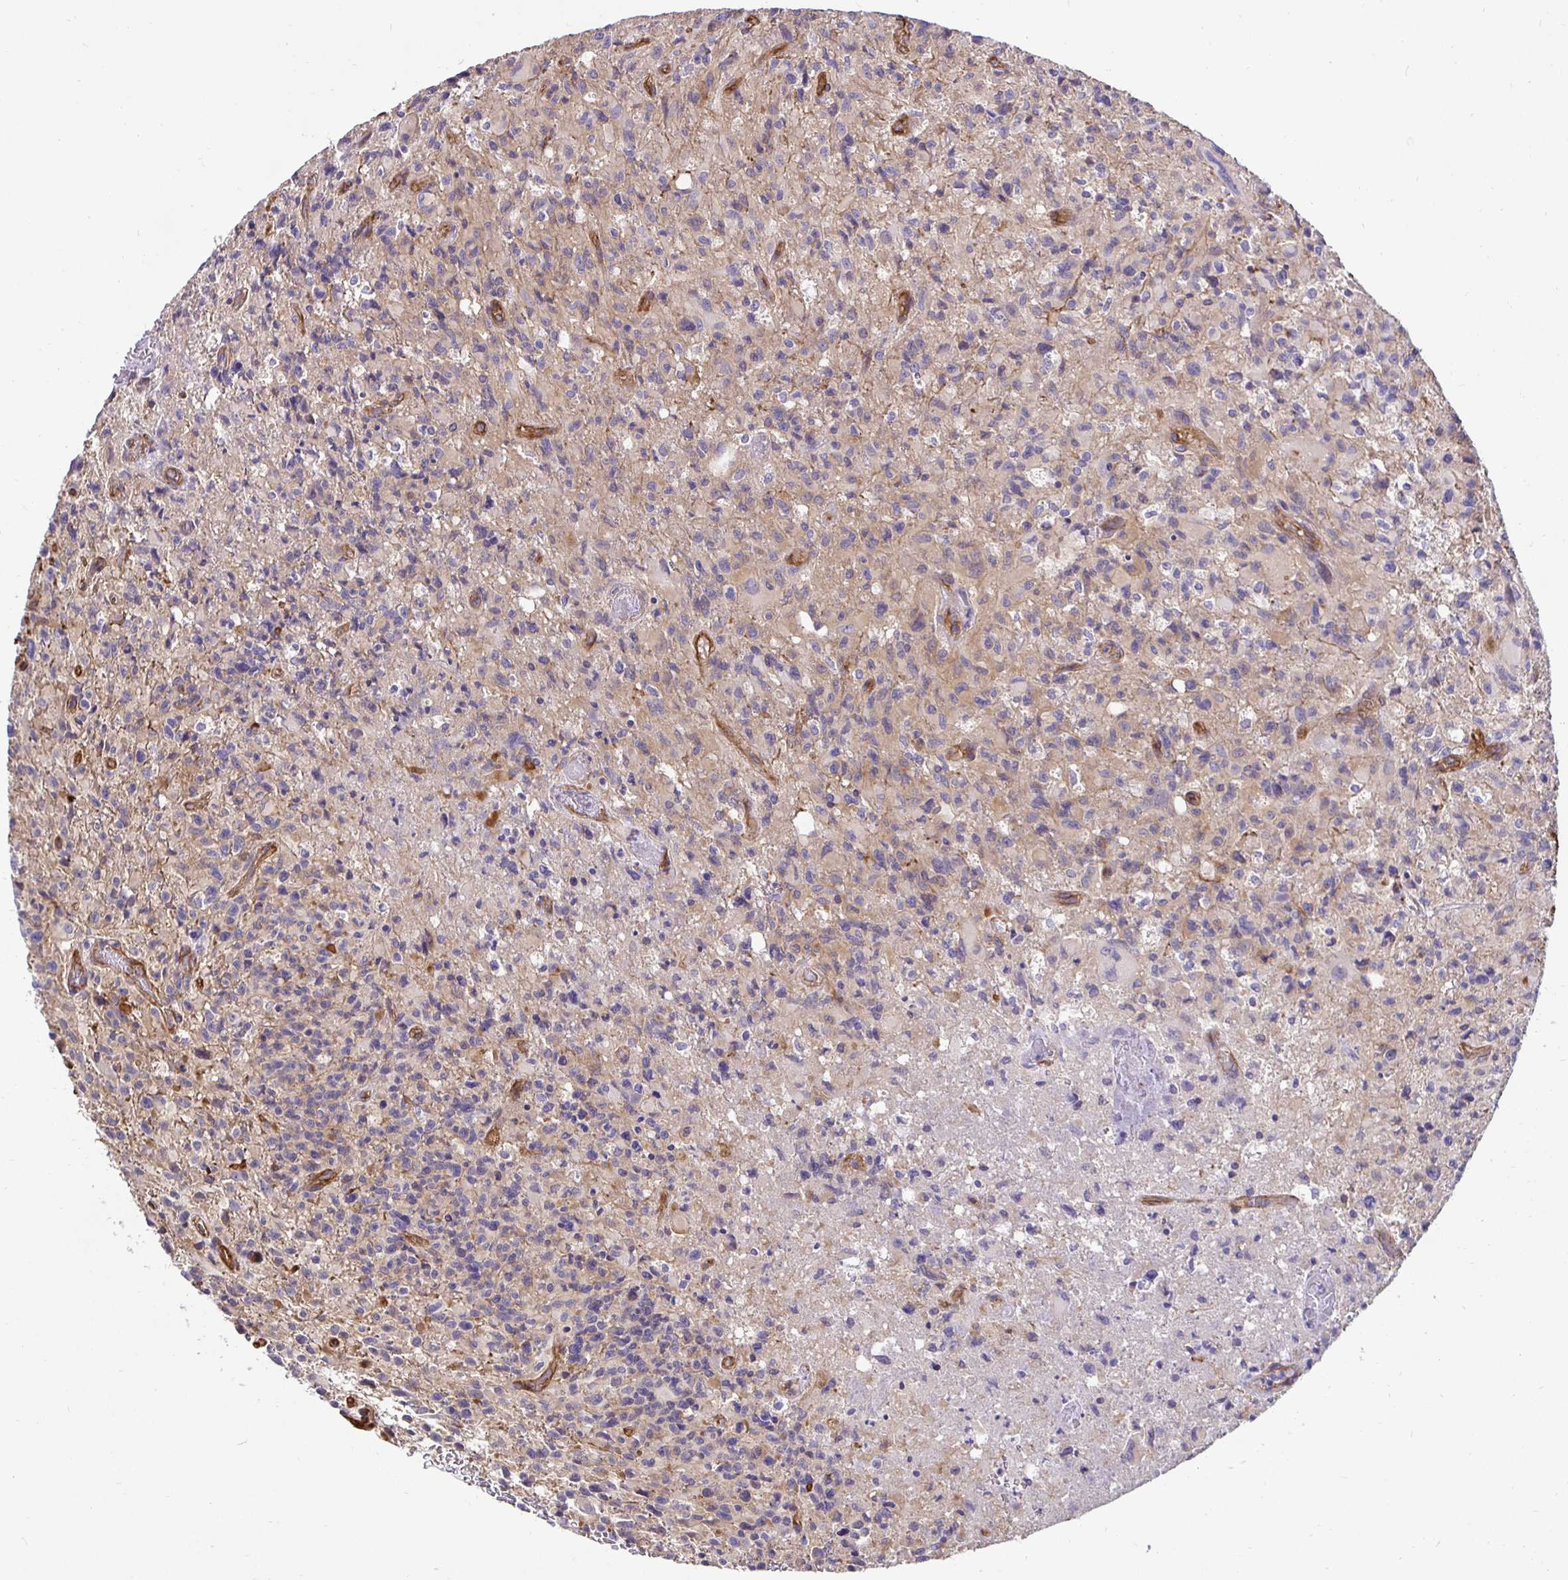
{"staining": {"intensity": "negative", "quantity": "none", "location": "none"}, "tissue": "glioma", "cell_type": "Tumor cells", "image_type": "cancer", "snomed": [{"axis": "morphology", "description": "Glioma, malignant, High grade"}, {"axis": "topography", "description": "Brain"}], "caption": "The micrograph displays no staining of tumor cells in glioma.", "gene": "SLC9A1", "patient": {"sex": "male", "age": 63}}